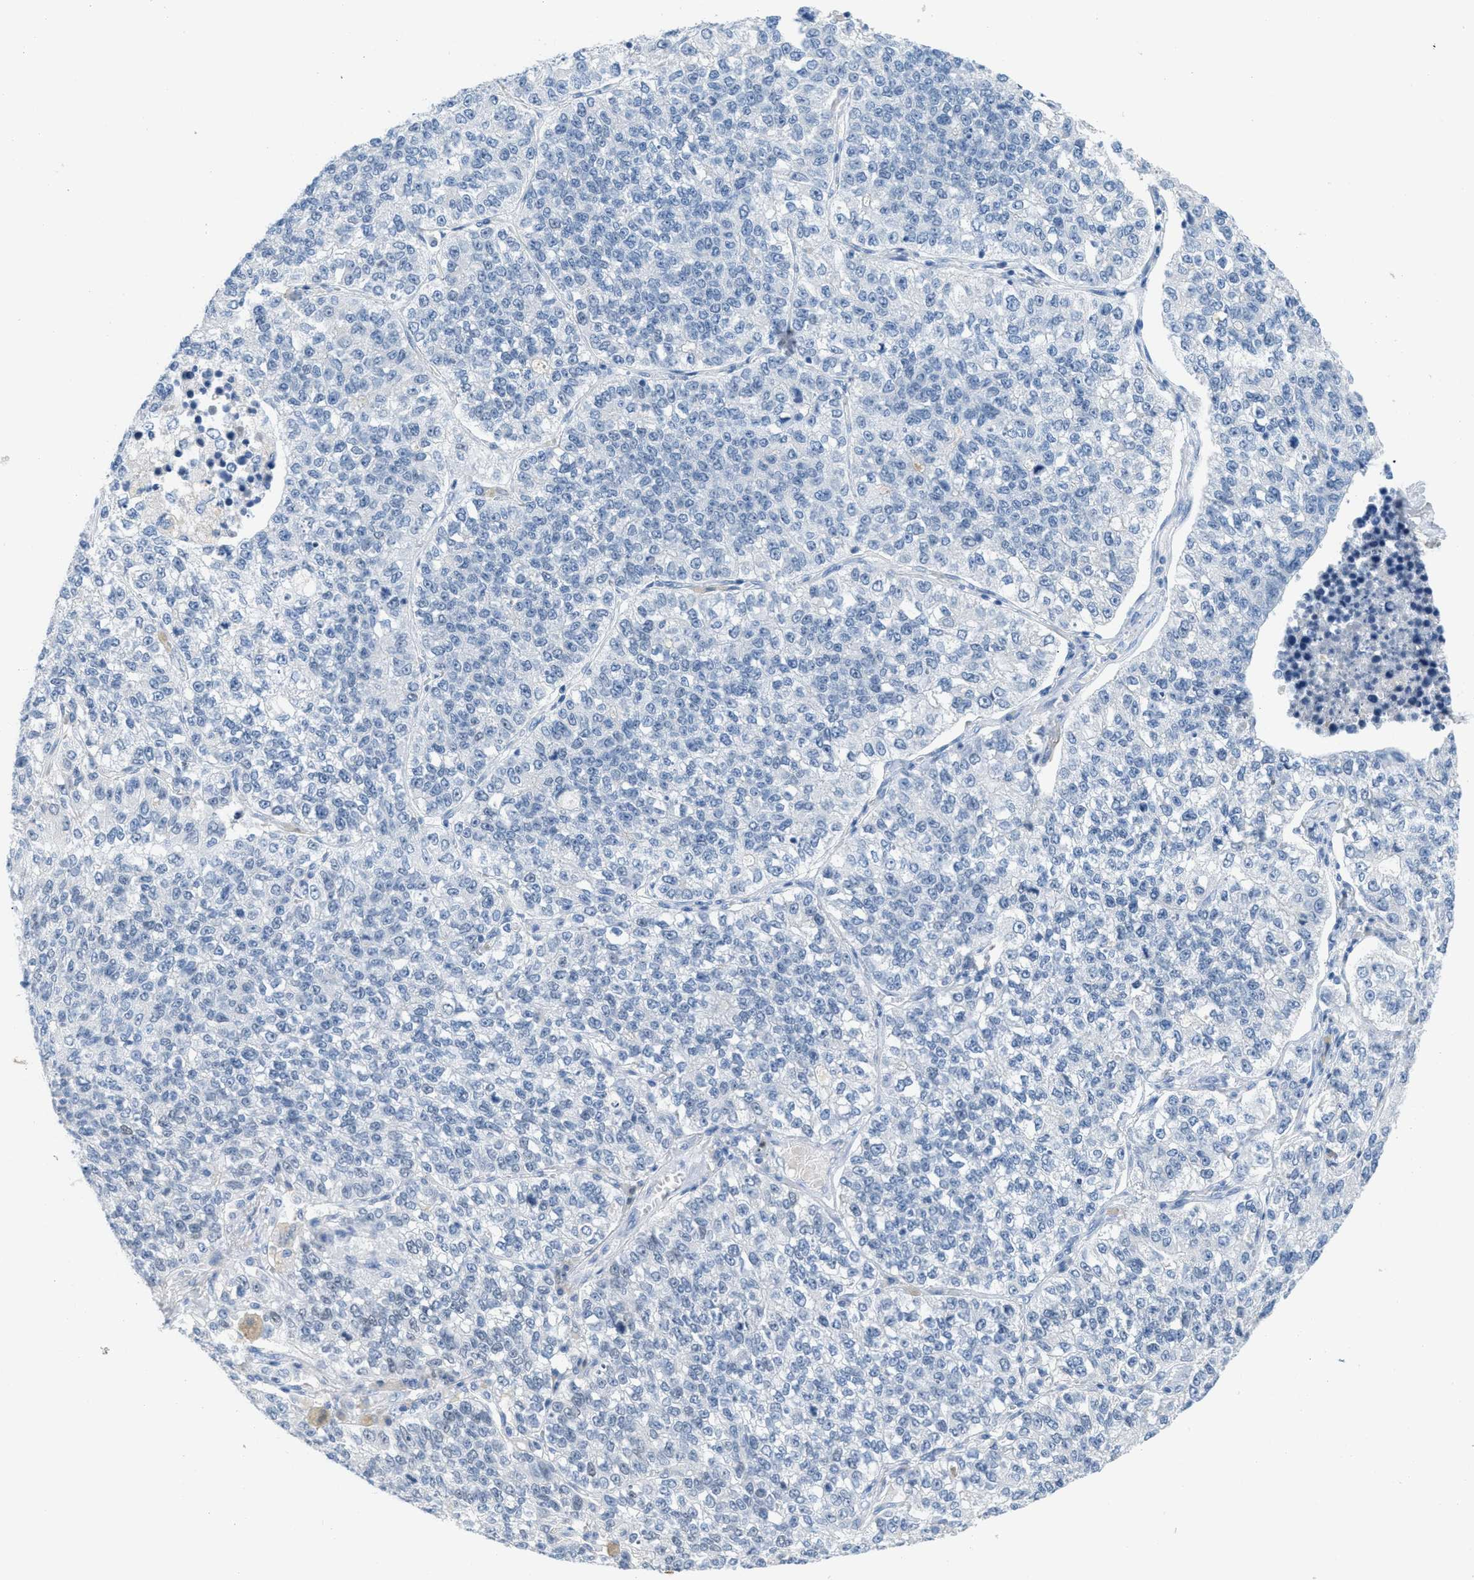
{"staining": {"intensity": "negative", "quantity": "none", "location": "none"}, "tissue": "lung cancer", "cell_type": "Tumor cells", "image_type": "cancer", "snomed": [{"axis": "morphology", "description": "Adenocarcinoma, NOS"}, {"axis": "topography", "description": "Lung"}], "caption": "DAB (3,3'-diaminobenzidine) immunohistochemical staining of human lung adenocarcinoma reveals no significant expression in tumor cells.", "gene": "HSF2", "patient": {"sex": "male", "age": 49}}